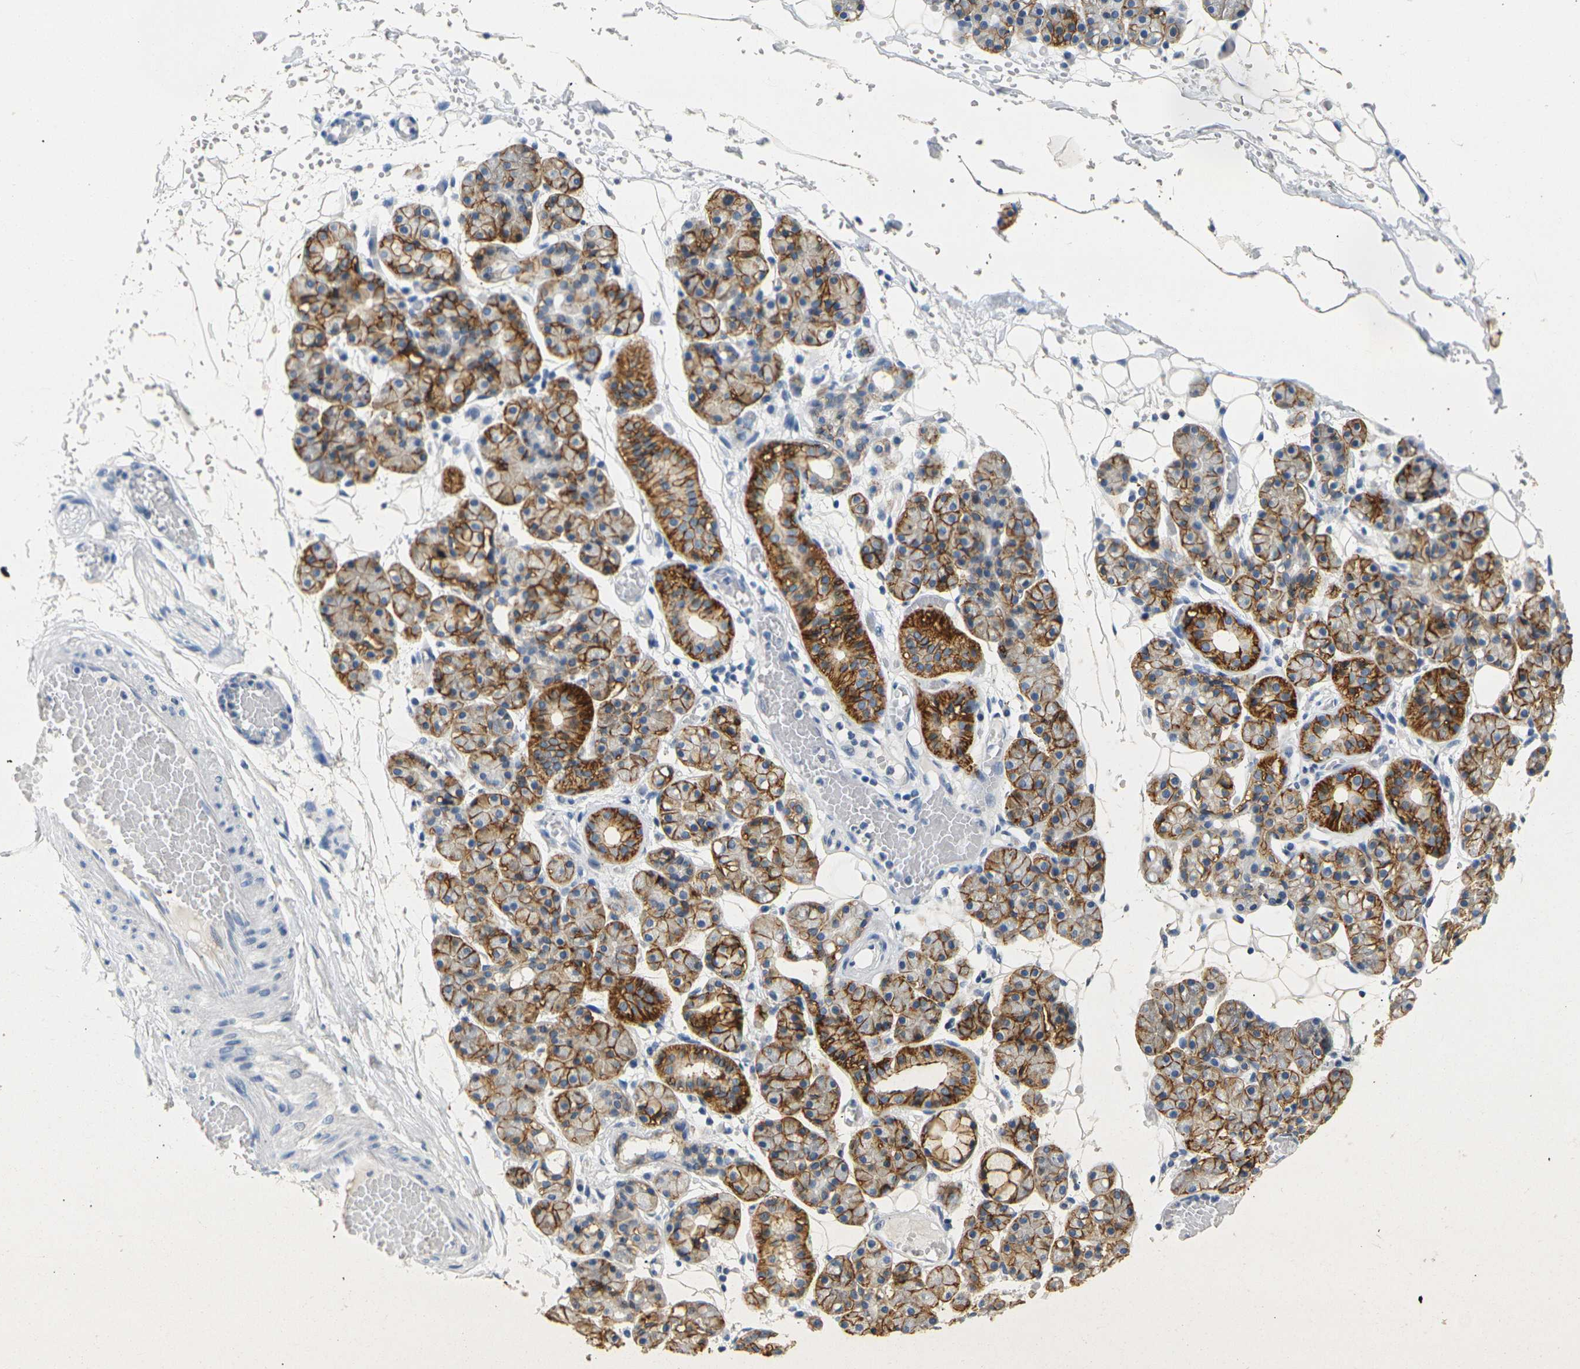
{"staining": {"intensity": "strong", "quantity": ">75%", "location": "cytoplasmic/membranous"}, "tissue": "salivary gland", "cell_type": "Glandular cells", "image_type": "normal", "snomed": [{"axis": "morphology", "description": "Normal tissue, NOS"}, {"axis": "topography", "description": "Salivary gland"}], "caption": "The photomicrograph shows immunohistochemical staining of unremarkable salivary gland. There is strong cytoplasmic/membranous positivity is identified in approximately >75% of glandular cells.", "gene": "CLDN7", "patient": {"sex": "male", "age": 63}}